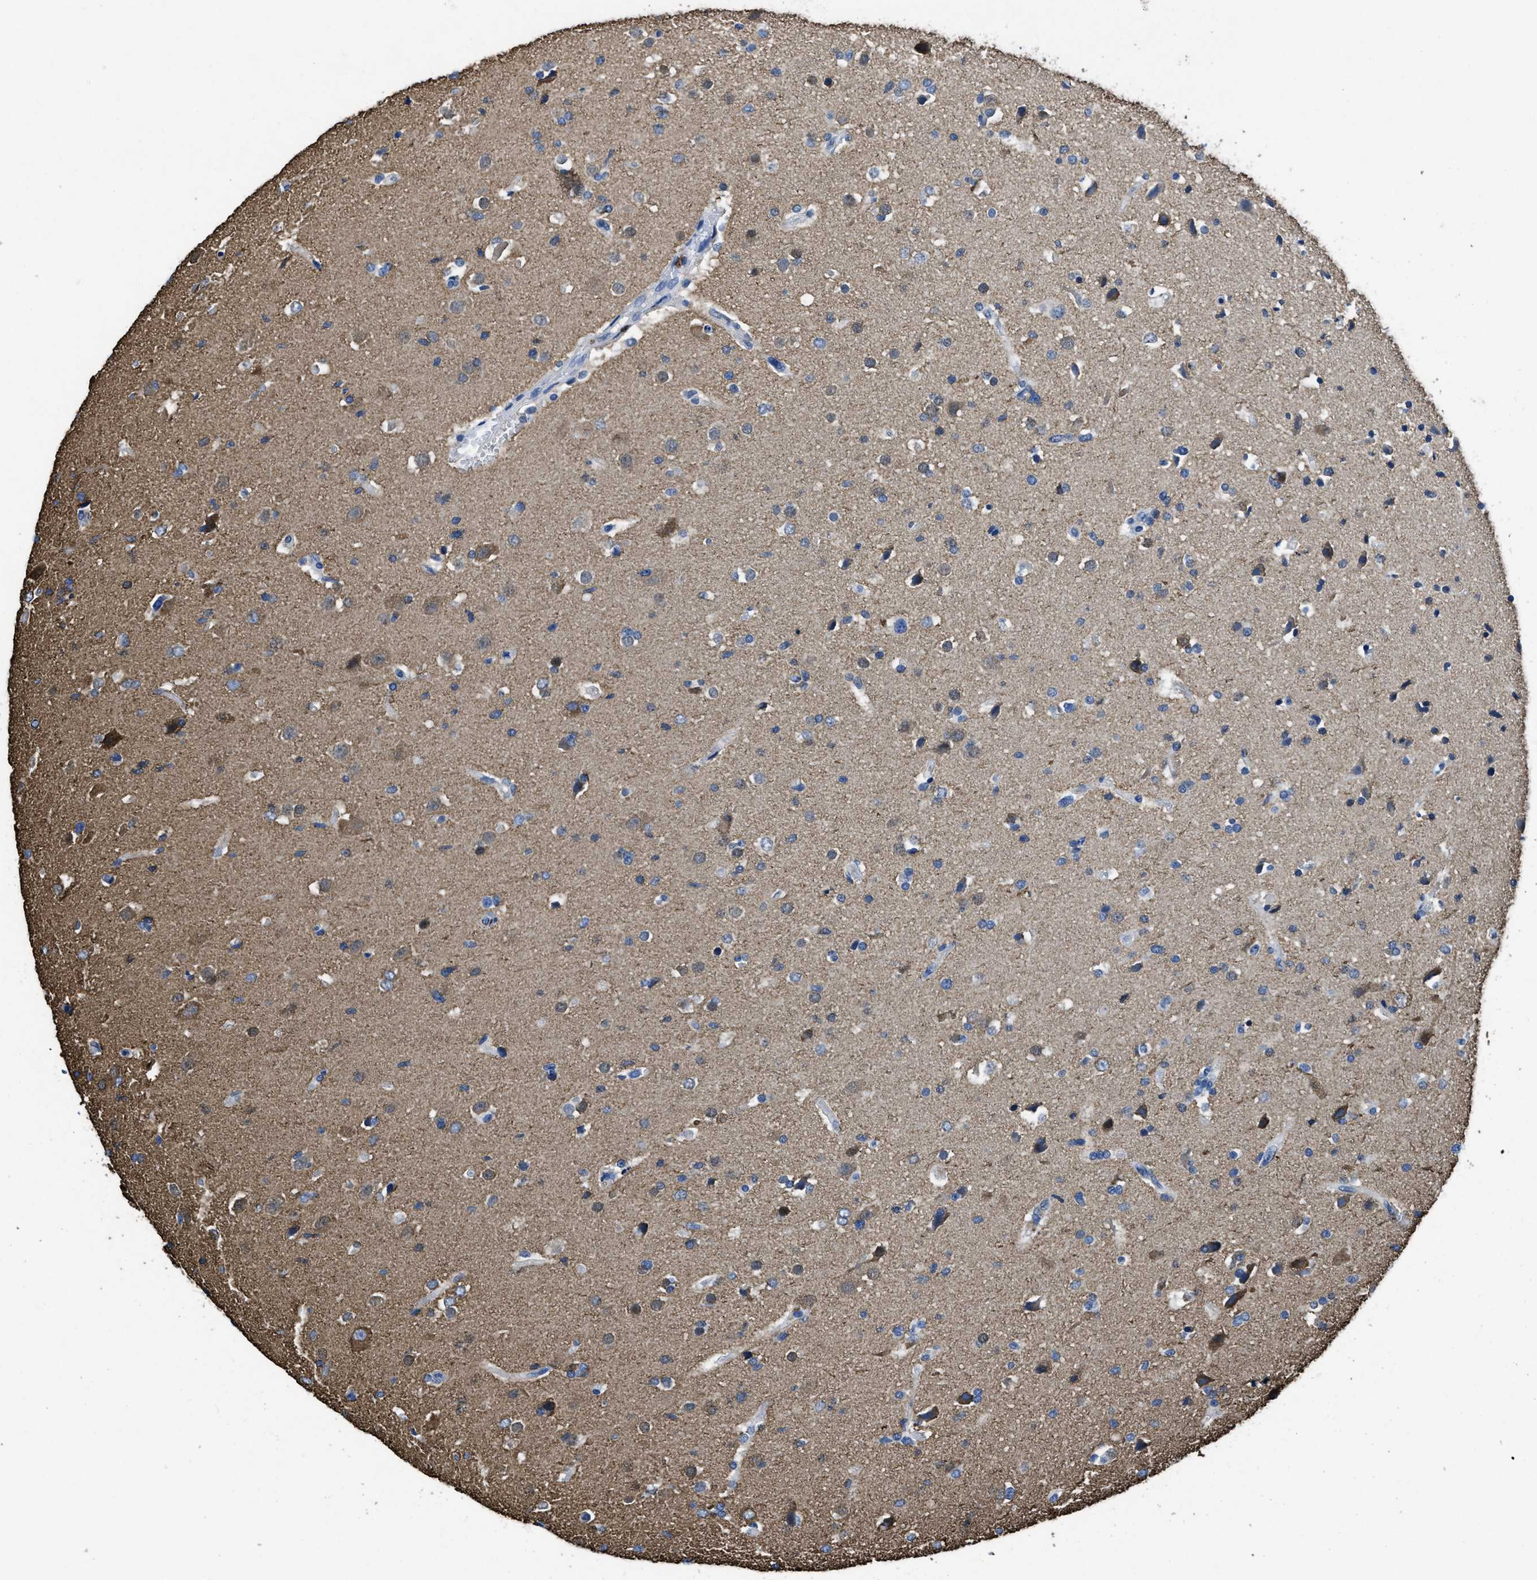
{"staining": {"intensity": "negative", "quantity": "none", "location": "none"}, "tissue": "glioma", "cell_type": "Tumor cells", "image_type": "cancer", "snomed": [{"axis": "morphology", "description": "Glioma, malignant, High grade"}, {"axis": "topography", "description": "Brain"}], "caption": "This is an immunohistochemistry (IHC) photomicrograph of glioma. There is no staining in tumor cells.", "gene": "ITGA3", "patient": {"sex": "male", "age": 33}}